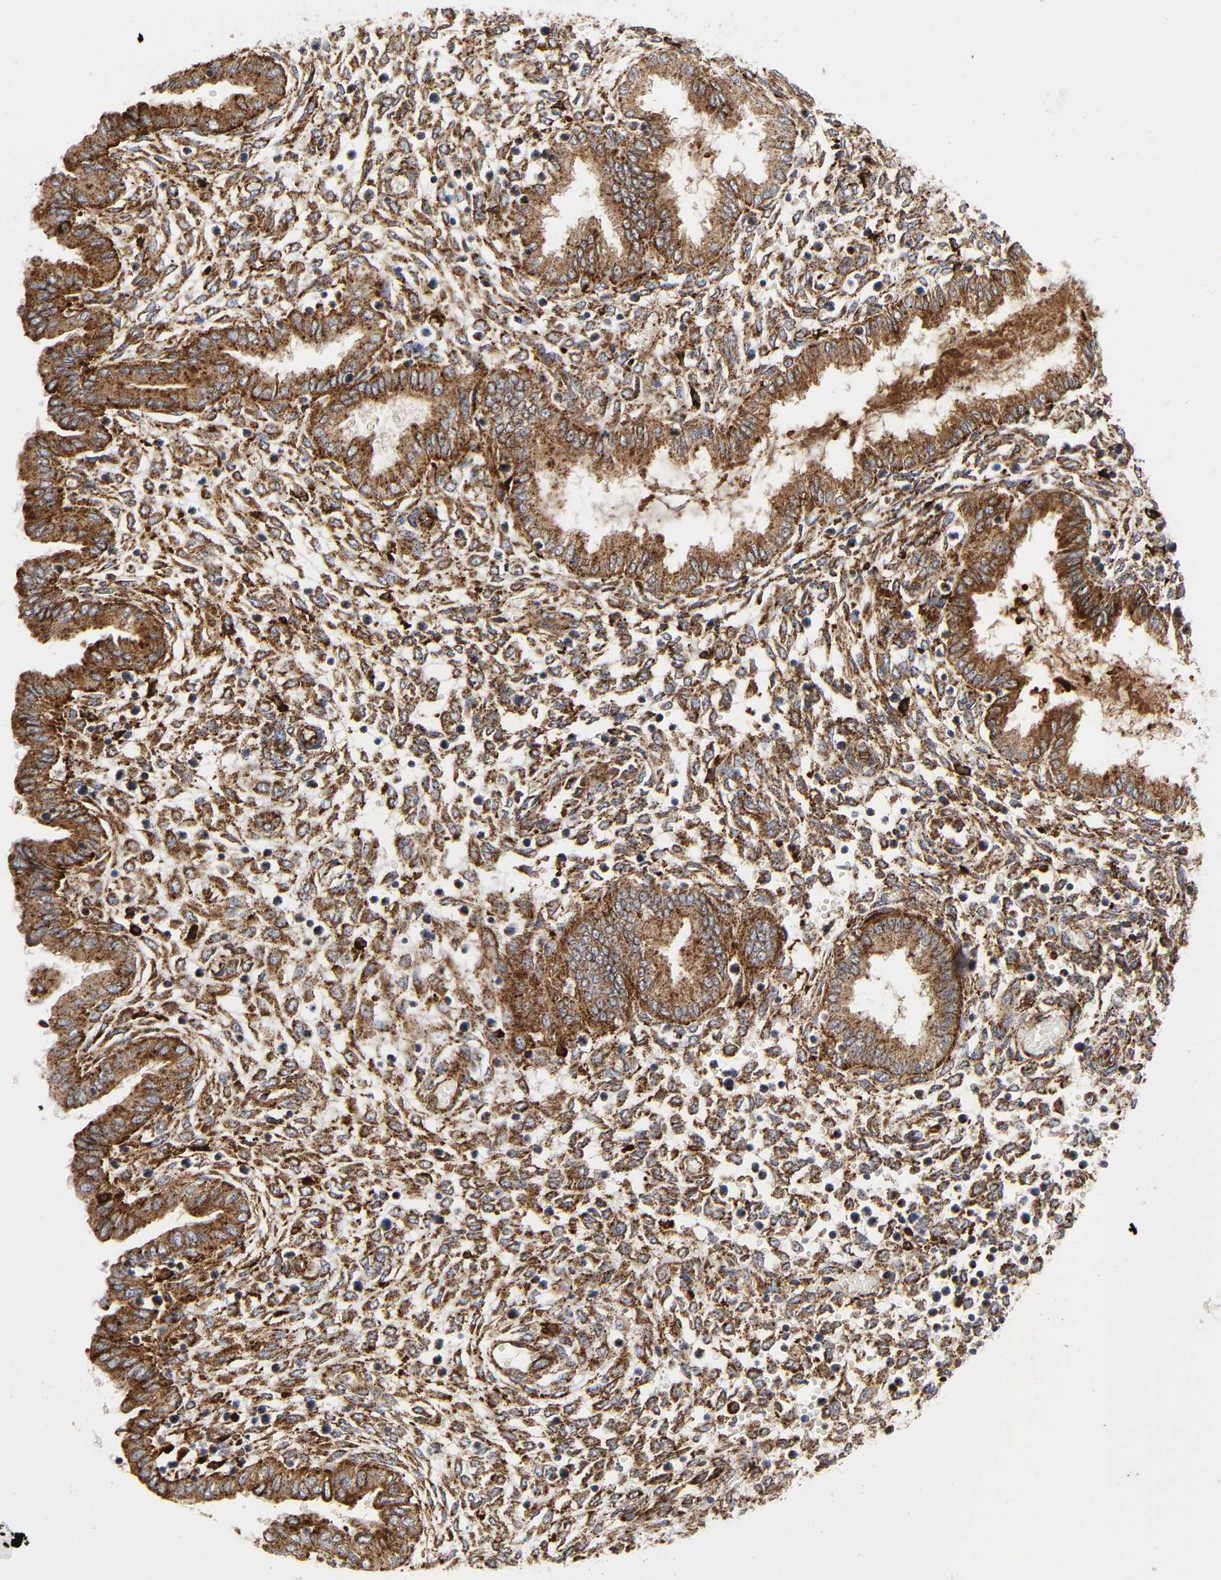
{"staining": {"intensity": "moderate", "quantity": ">75%", "location": "cytoplasmic/membranous"}, "tissue": "endometrium", "cell_type": "Cells in endometrial stroma", "image_type": "normal", "snomed": [{"axis": "morphology", "description": "Normal tissue, NOS"}, {"axis": "topography", "description": "Endometrium"}], "caption": "Unremarkable endometrium demonstrates moderate cytoplasmic/membranous positivity in approximately >75% of cells in endometrial stroma, visualized by immunohistochemistry.", "gene": "PSAP", "patient": {"sex": "female", "age": 33}}